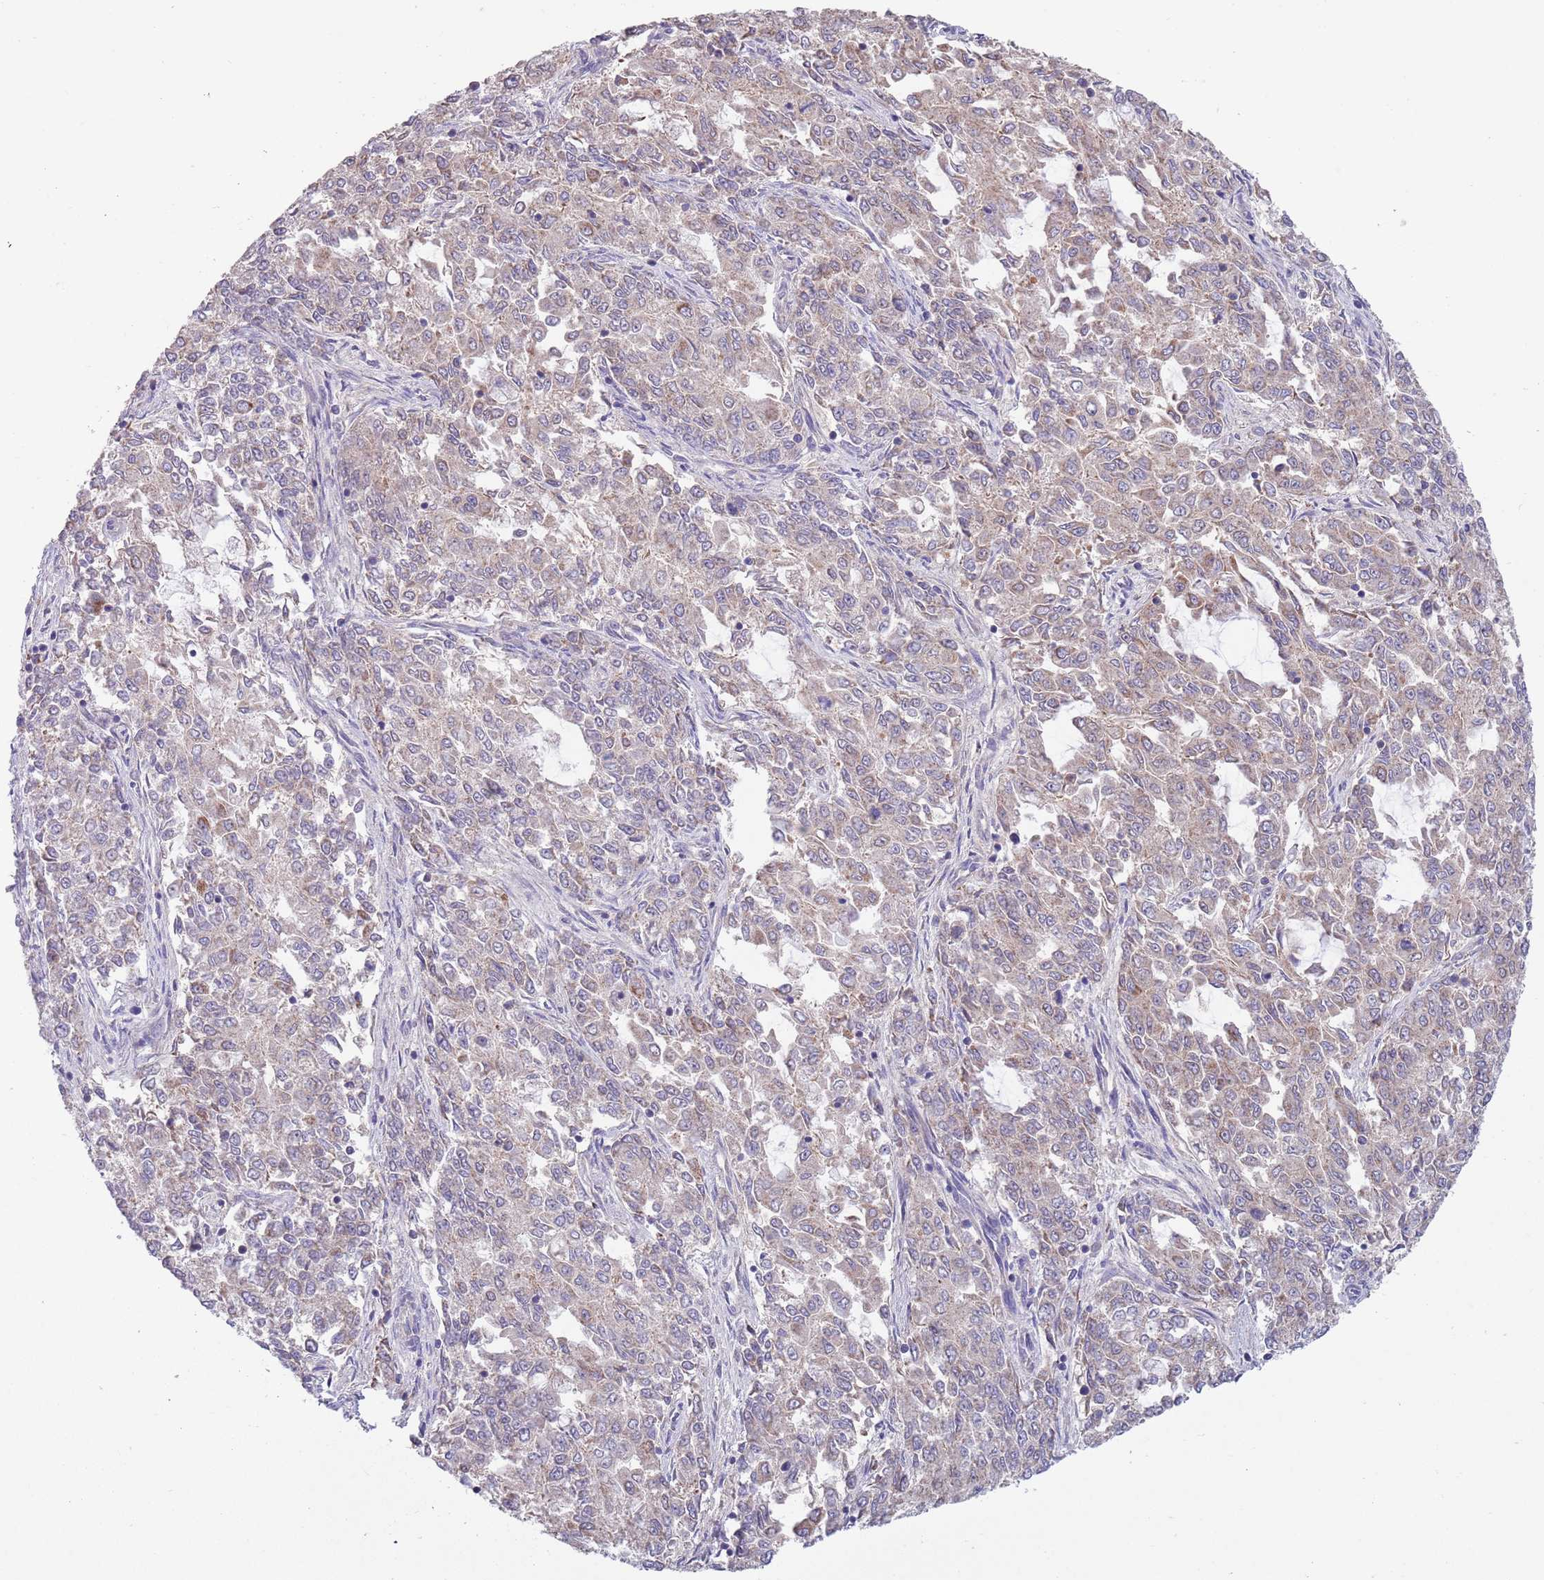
{"staining": {"intensity": "weak", "quantity": "<25%", "location": "cytoplasmic/membranous"}, "tissue": "endometrial cancer", "cell_type": "Tumor cells", "image_type": "cancer", "snomed": [{"axis": "morphology", "description": "Adenocarcinoma, NOS"}, {"axis": "topography", "description": "Endometrium"}], "caption": "DAB (3,3'-diaminobenzidine) immunohistochemical staining of adenocarcinoma (endometrial) displays no significant expression in tumor cells. (Brightfield microscopy of DAB IHC at high magnification).", "gene": "DDT", "patient": {"sex": "female", "age": 50}}